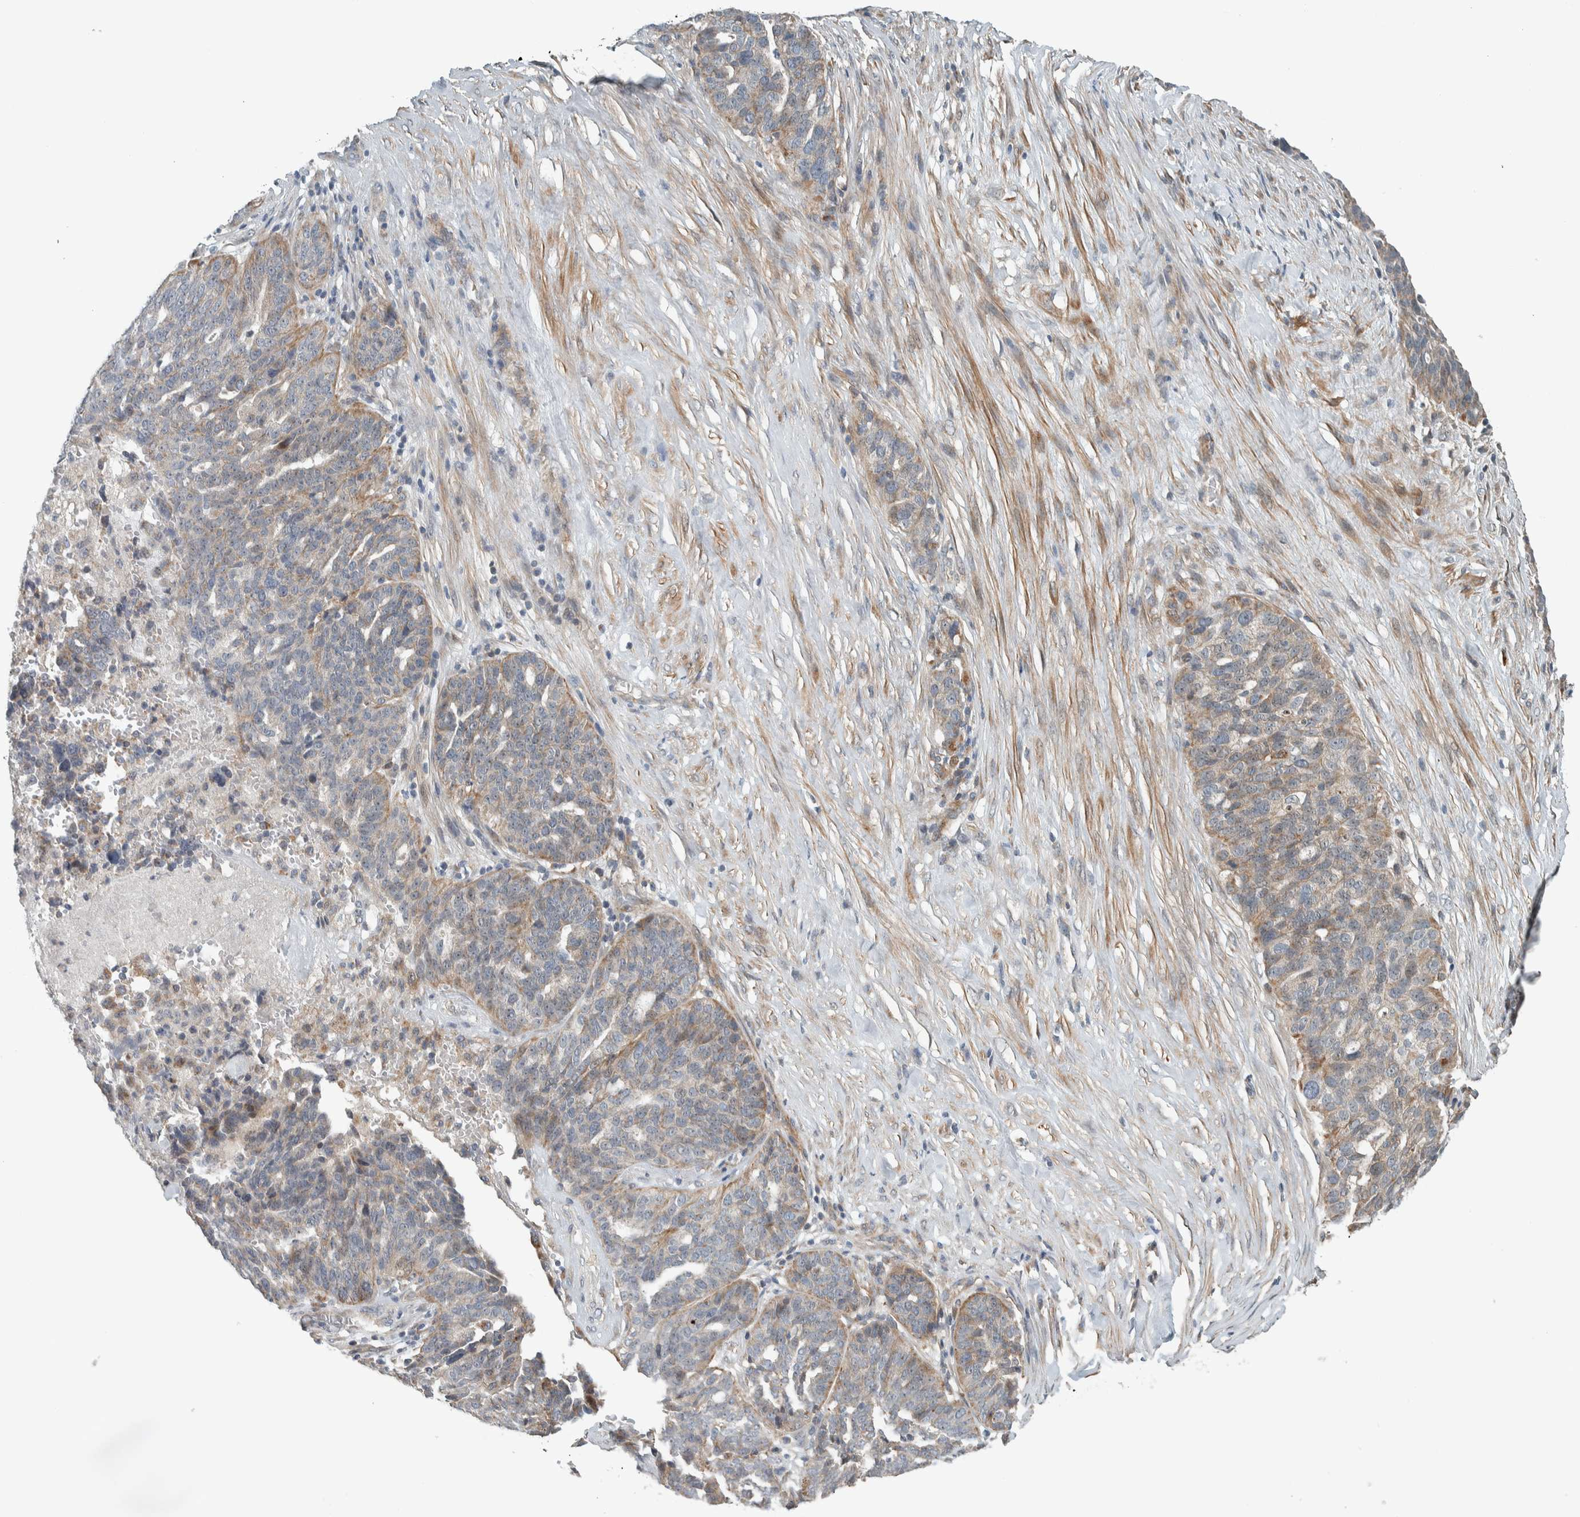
{"staining": {"intensity": "moderate", "quantity": "<25%", "location": "cytoplasmic/membranous"}, "tissue": "ovarian cancer", "cell_type": "Tumor cells", "image_type": "cancer", "snomed": [{"axis": "morphology", "description": "Cystadenocarcinoma, serous, NOS"}, {"axis": "topography", "description": "Ovary"}], "caption": "Tumor cells exhibit low levels of moderate cytoplasmic/membranous expression in approximately <25% of cells in human ovarian cancer.", "gene": "SLFN12L", "patient": {"sex": "female", "age": 59}}